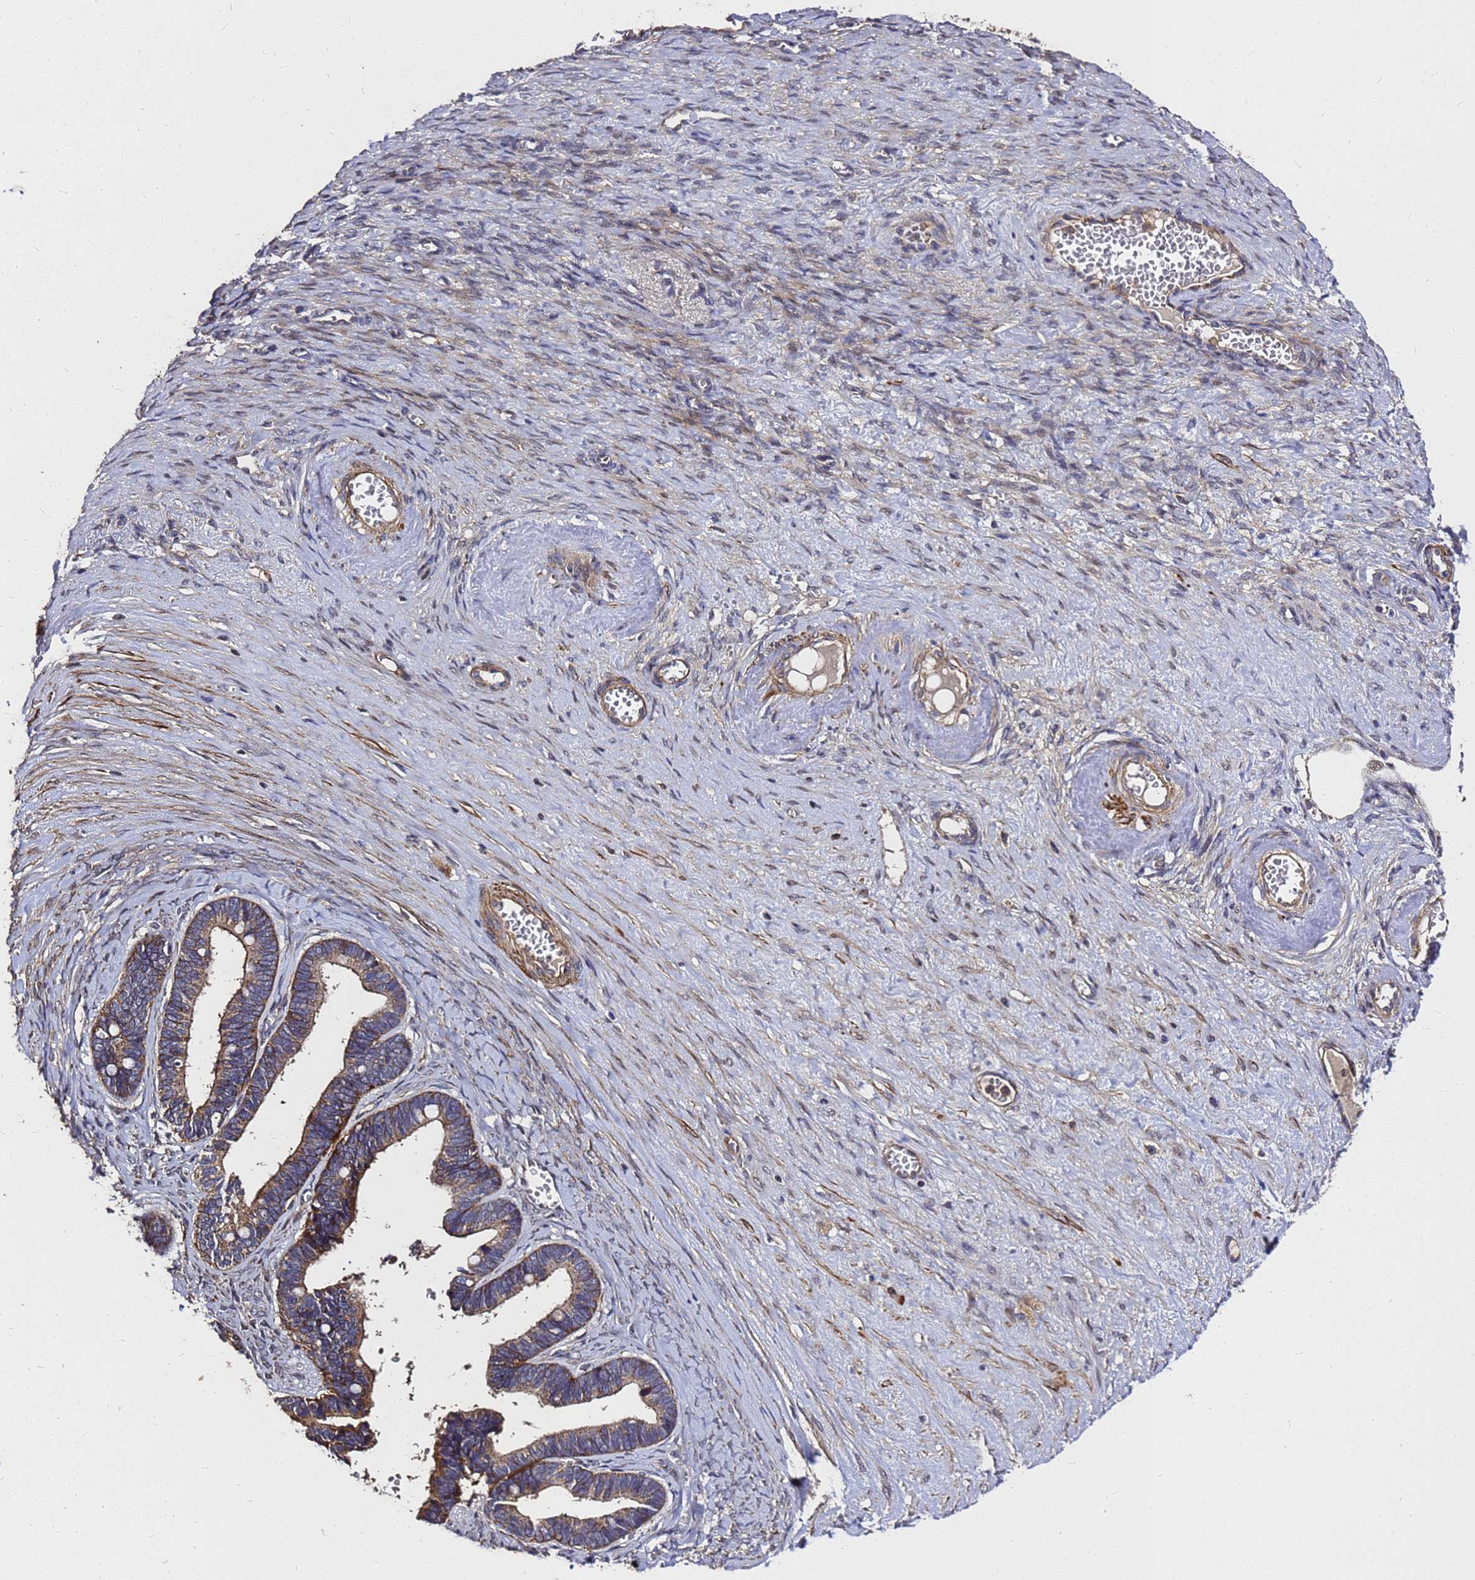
{"staining": {"intensity": "moderate", "quantity": ">75%", "location": "cytoplasmic/membranous"}, "tissue": "ovarian cancer", "cell_type": "Tumor cells", "image_type": "cancer", "snomed": [{"axis": "morphology", "description": "Cystadenocarcinoma, serous, NOS"}, {"axis": "topography", "description": "Ovary"}], "caption": "The histopathology image shows immunohistochemical staining of ovarian cancer (serous cystadenocarcinoma). There is moderate cytoplasmic/membranous positivity is identified in about >75% of tumor cells.", "gene": "RSPRY1", "patient": {"sex": "female", "age": 56}}